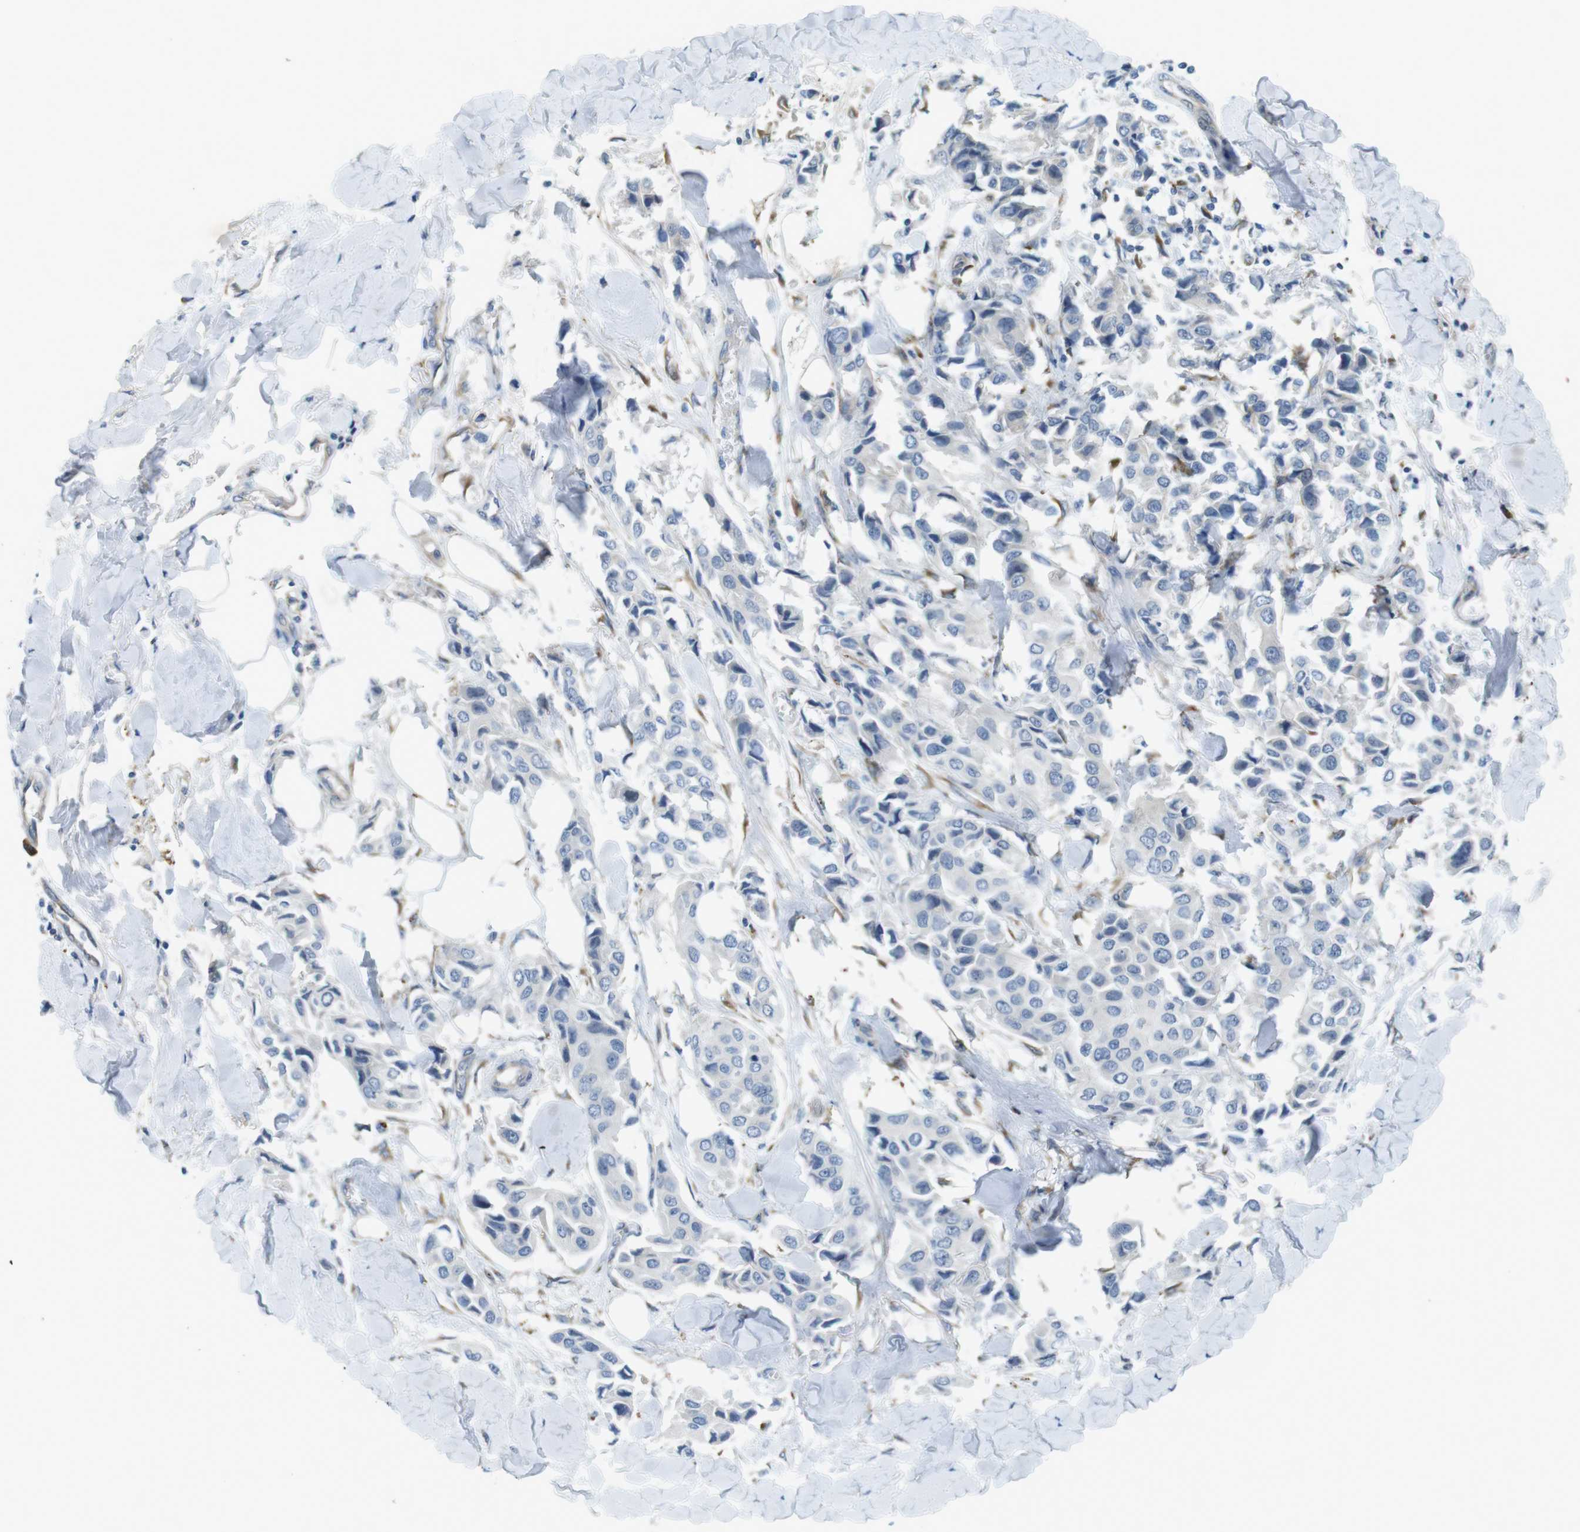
{"staining": {"intensity": "negative", "quantity": "none", "location": "none"}, "tissue": "breast cancer", "cell_type": "Tumor cells", "image_type": "cancer", "snomed": [{"axis": "morphology", "description": "Duct carcinoma"}, {"axis": "topography", "description": "Breast"}], "caption": "An image of infiltrating ductal carcinoma (breast) stained for a protein exhibits no brown staining in tumor cells.", "gene": "FLCN", "patient": {"sex": "female", "age": 80}}